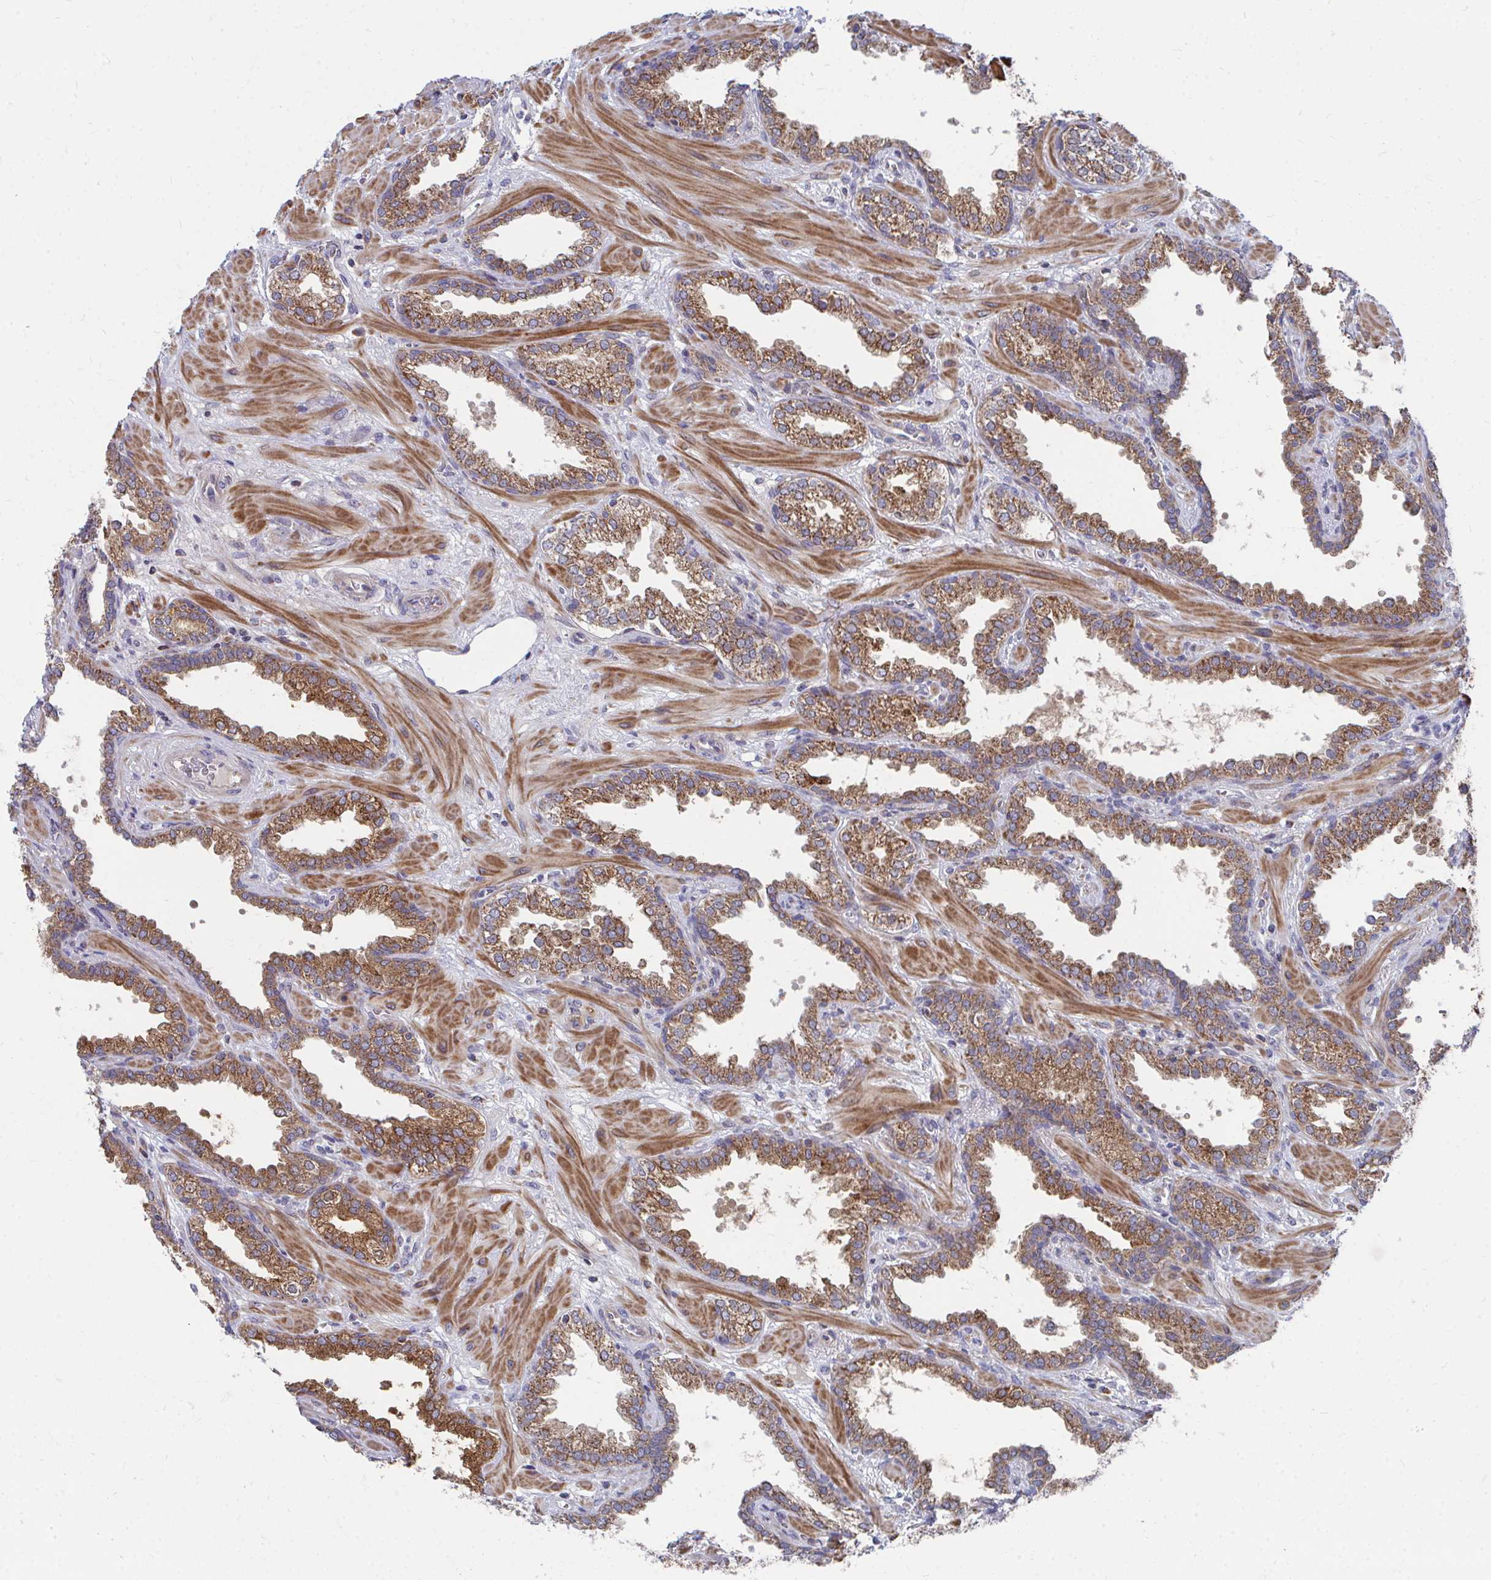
{"staining": {"intensity": "strong", "quantity": ">75%", "location": "cytoplasmic/membranous"}, "tissue": "prostate cancer", "cell_type": "Tumor cells", "image_type": "cancer", "snomed": [{"axis": "morphology", "description": "Adenocarcinoma, High grade"}, {"axis": "topography", "description": "Prostate"}], "caption": "Immunohistochemical staining of adenocarcinoma (high-grade) (prostate) demonstrates high levels of strong cytoplasmic/membranous positivity in about >75% of tumor cells.", "gene": "PEX3", "patient": {"sex": "male", "age": 60}}